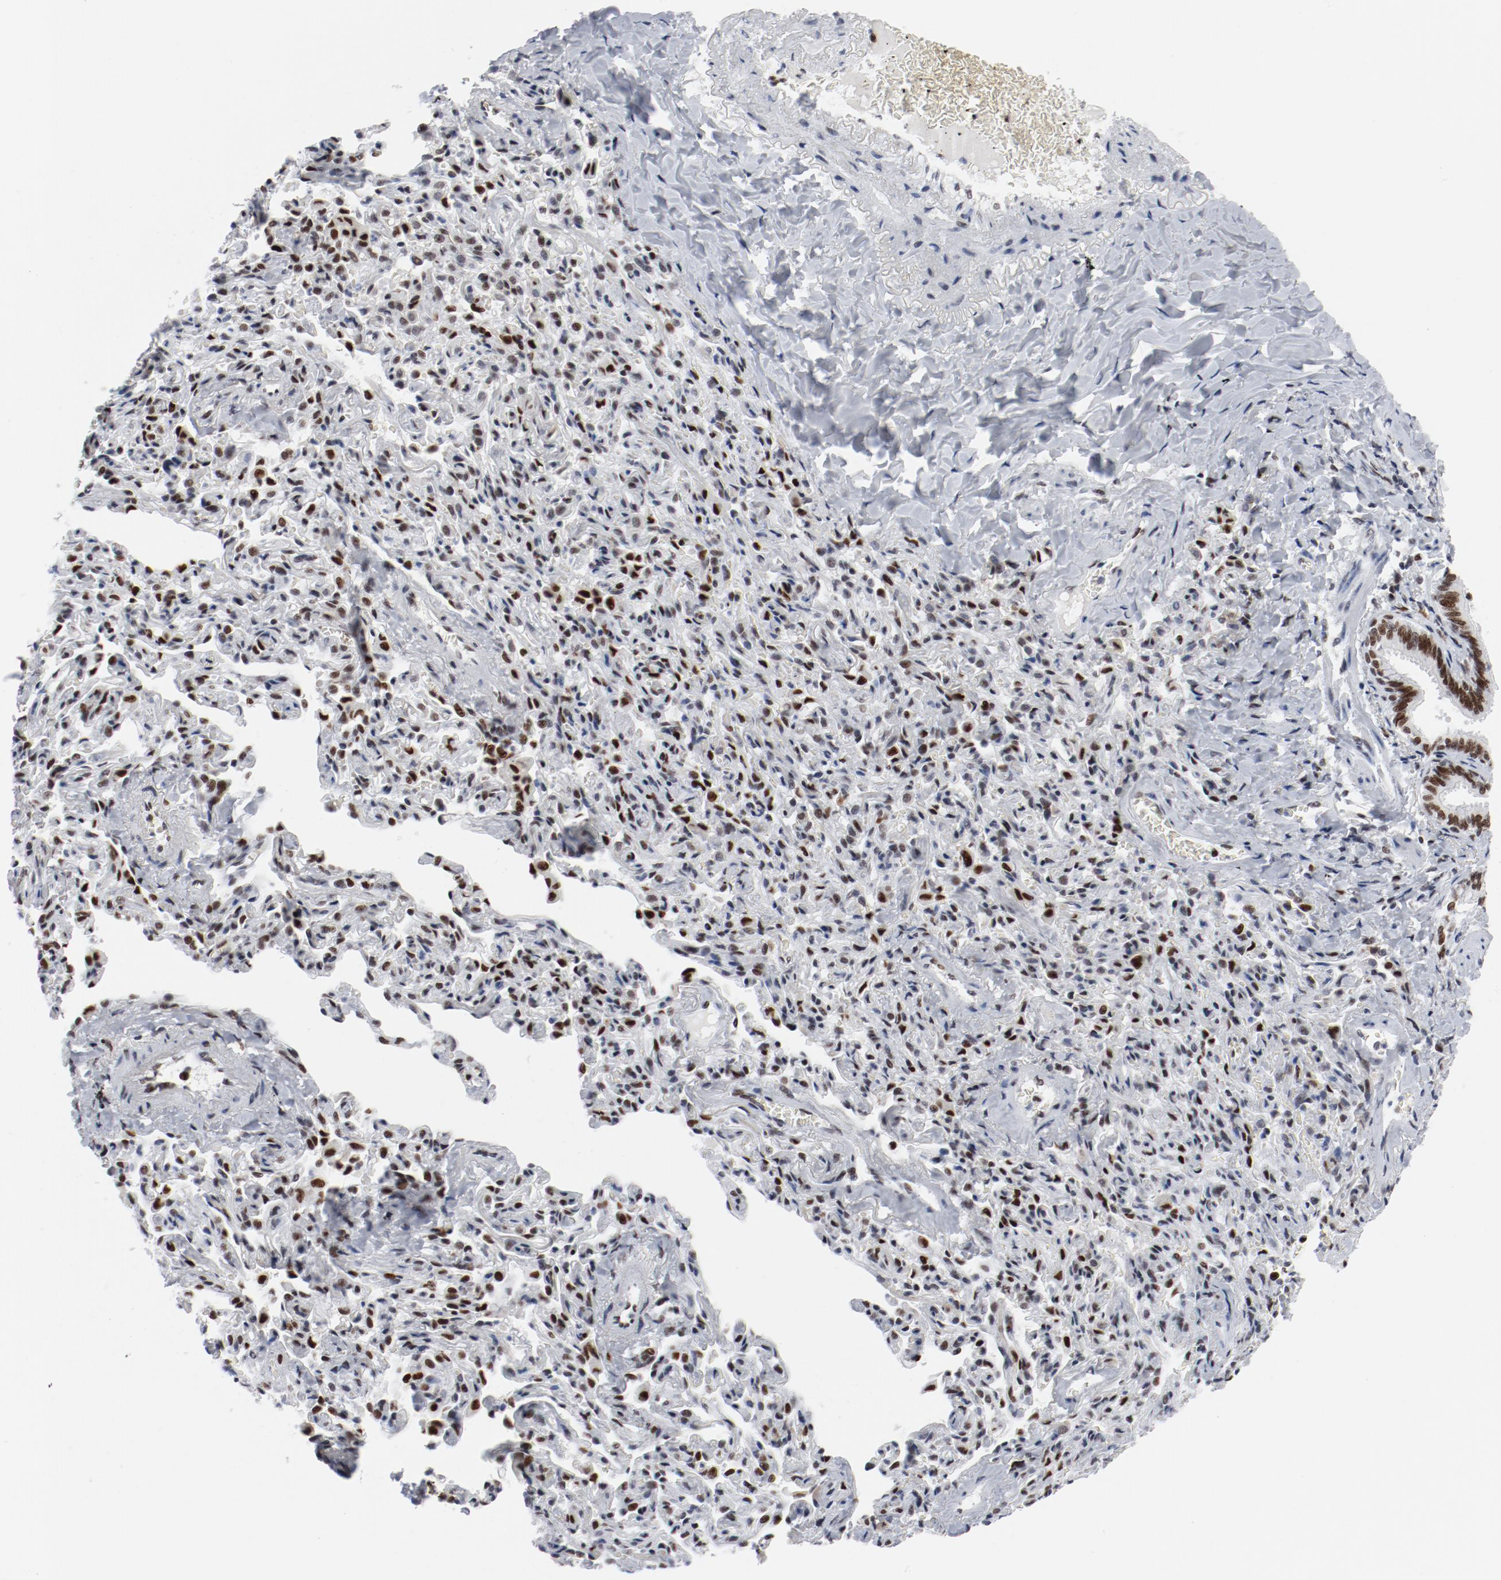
{"staining": {"intensity": "strong", "quantity": ">75%", "location": "nuclear"}, "tissue": "bronchus", "cell_type": "Respiratory epithelial cells", "image_type": "normal", "snomed": [{"axis": "morphology", "description": "Normal tissue, NOS"}, {"axis": "topography", "description": "Lung"}], "caption": "Respiratory epithelial cells show strong nuclear expression in about >75% of cells in normal bronchus.", "gene": "POLD1", "patient": {"sex": "male", "age": 64}}